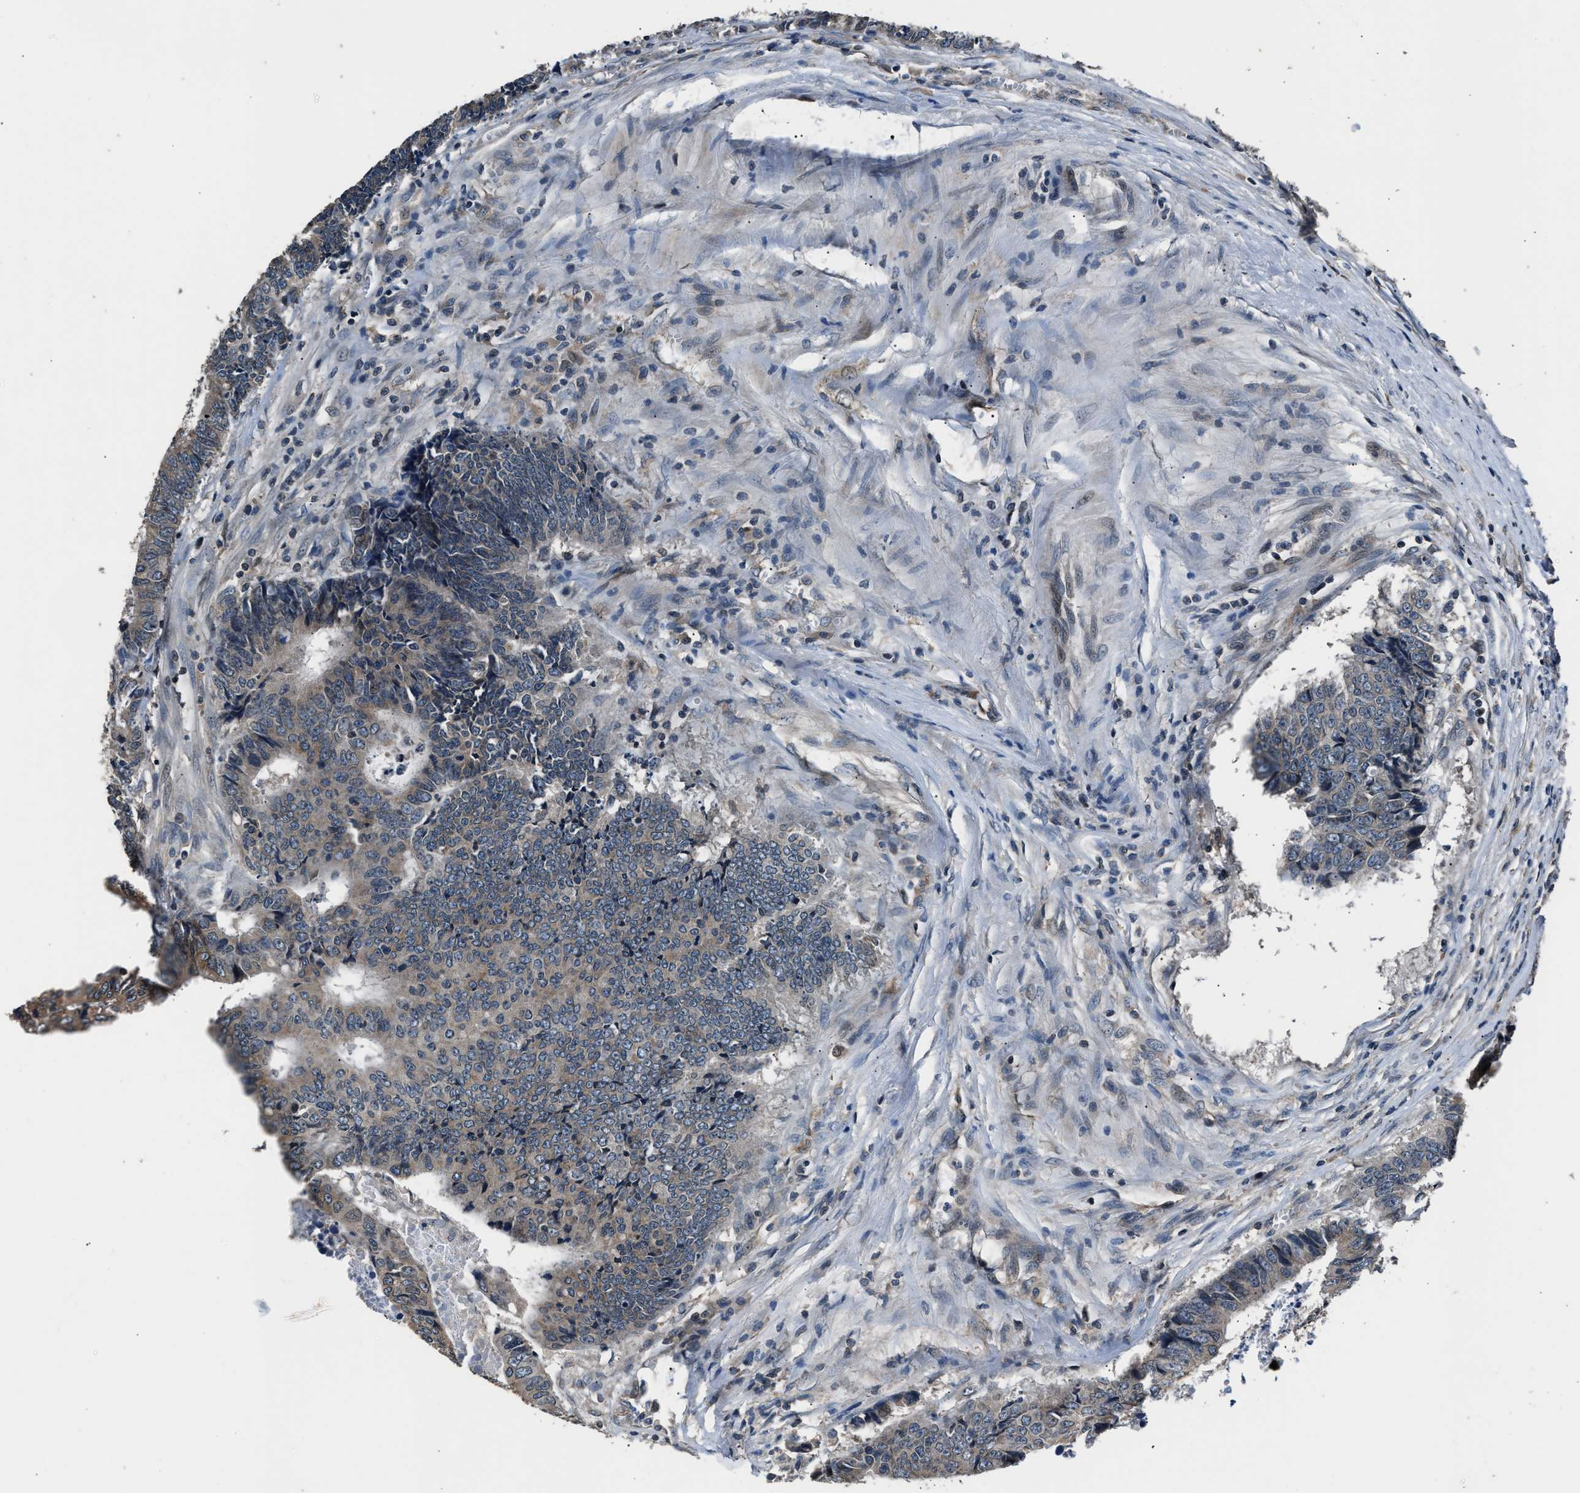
{"staining": {"intensity": "weak", "quantity": "25%-75%", "location": "cytoplasmic/membranous"}, "tissue": "colorectal cancer", "cell_type": "Tumor cells", "image_type": "cancer", "snomed": [{"axis": "morphology", "description": "Adenocarcinoma, NOS"}, {"axis": "topography", "description": "Rectum"}], "caption": "DAB (3,3'-diaminobenzidine) immunohistochemical staining of colorectal cancer exhibits weak cytoplasmic/membranous protein staining in about 25%-75% of tumor cells.", "gene": "TNRC18", "patient": {"sex": "male", "age": 84}}